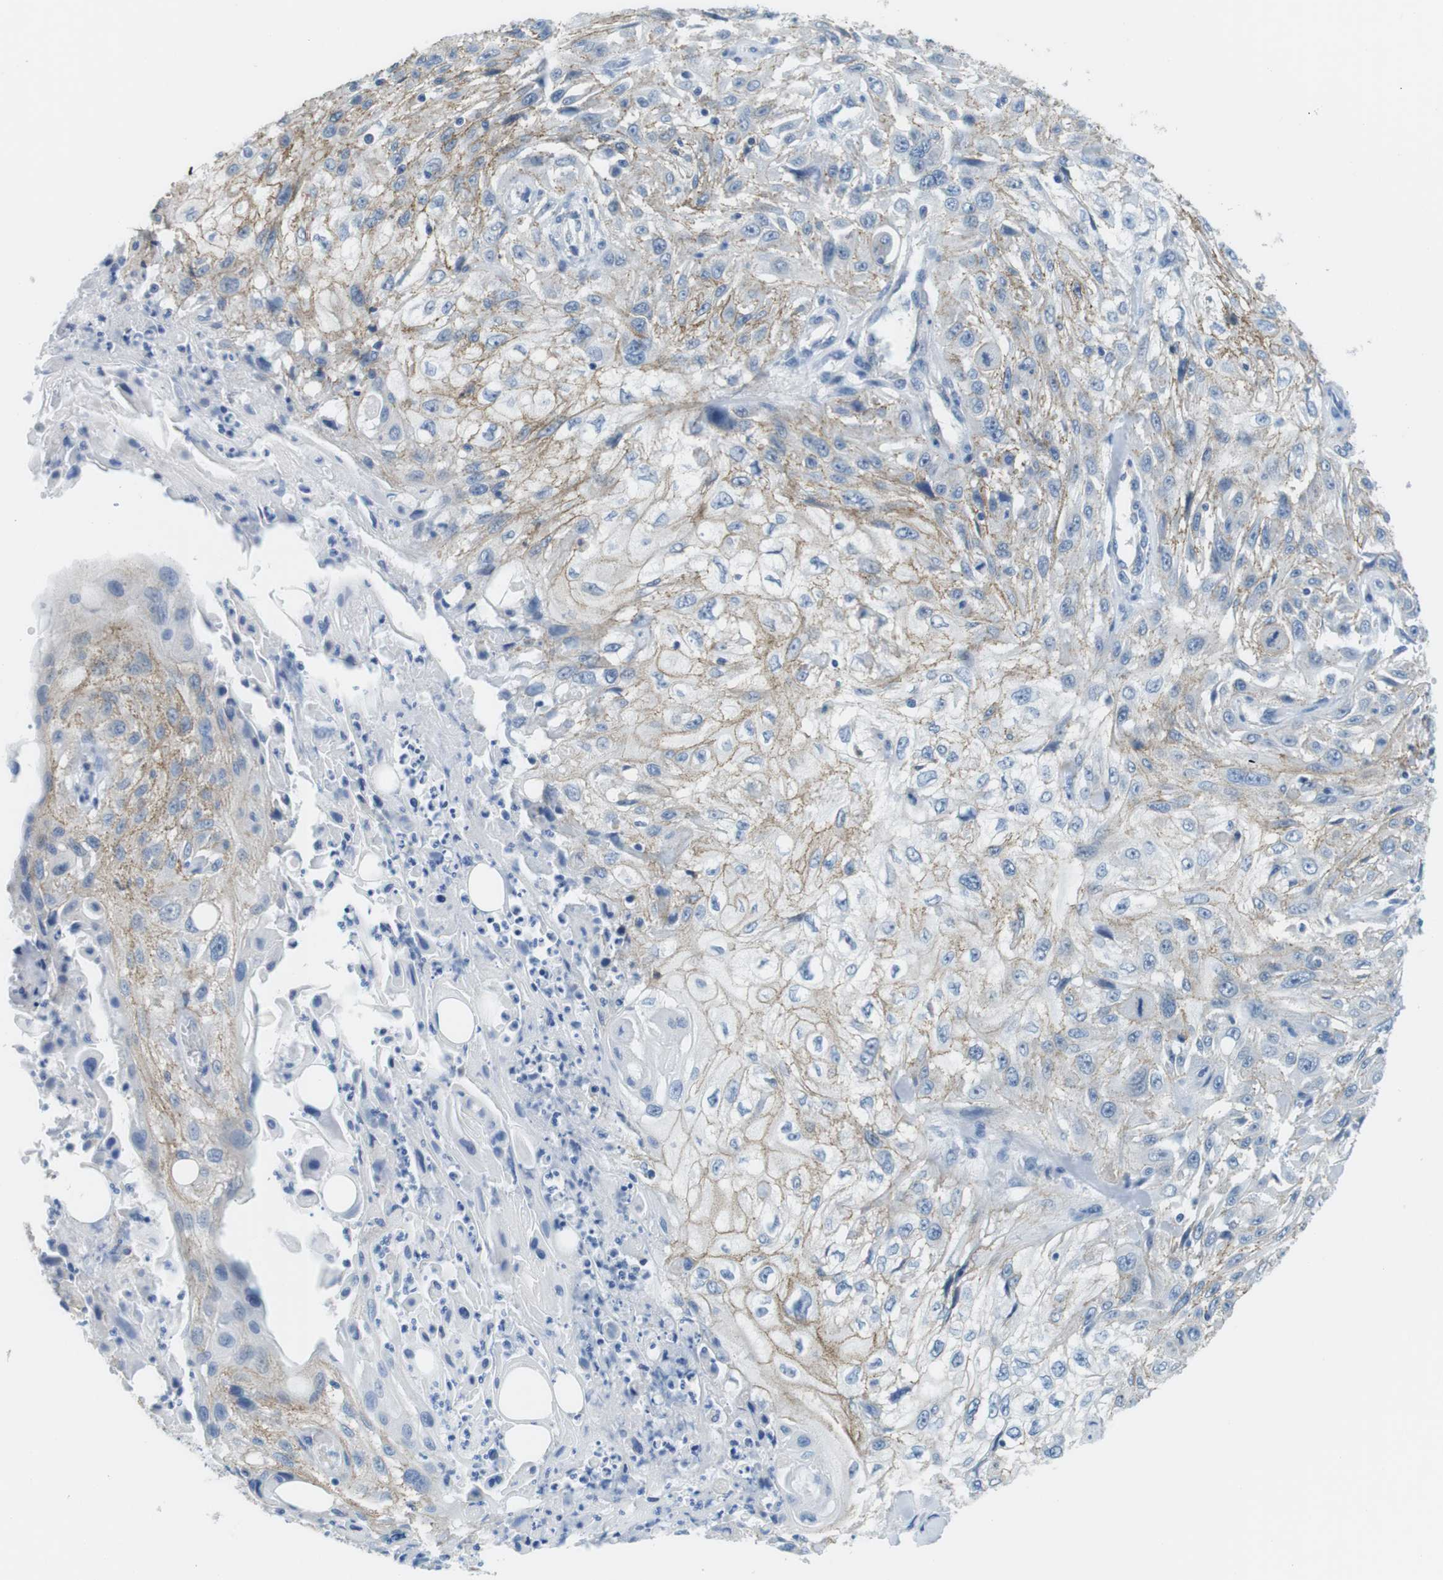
{"staining": {"intensity": "weak", "quantity": ">75%", "location": "cytoplasmic/membranous"}, "tissue": "skin cancer", "cell_type": "Tumor cells", "image_type": "cancer", "snomed": [{"axis": "morphology", "description": "Squamous cell carcinoma, NOS"}, {"axis": "topography", "description": "Skin"}], "caption": "Tumor cells demonstrate low levels of weak cytoplasmic/membranous expression in about >75% of cells in human skin cancer. (DAB (3,3'-diaminobenzidine) IHC, brown staining for protein, blue staining for nuclei).", "gene": "SLC6A6", "patient": {"sex": "male", "age": 75}}